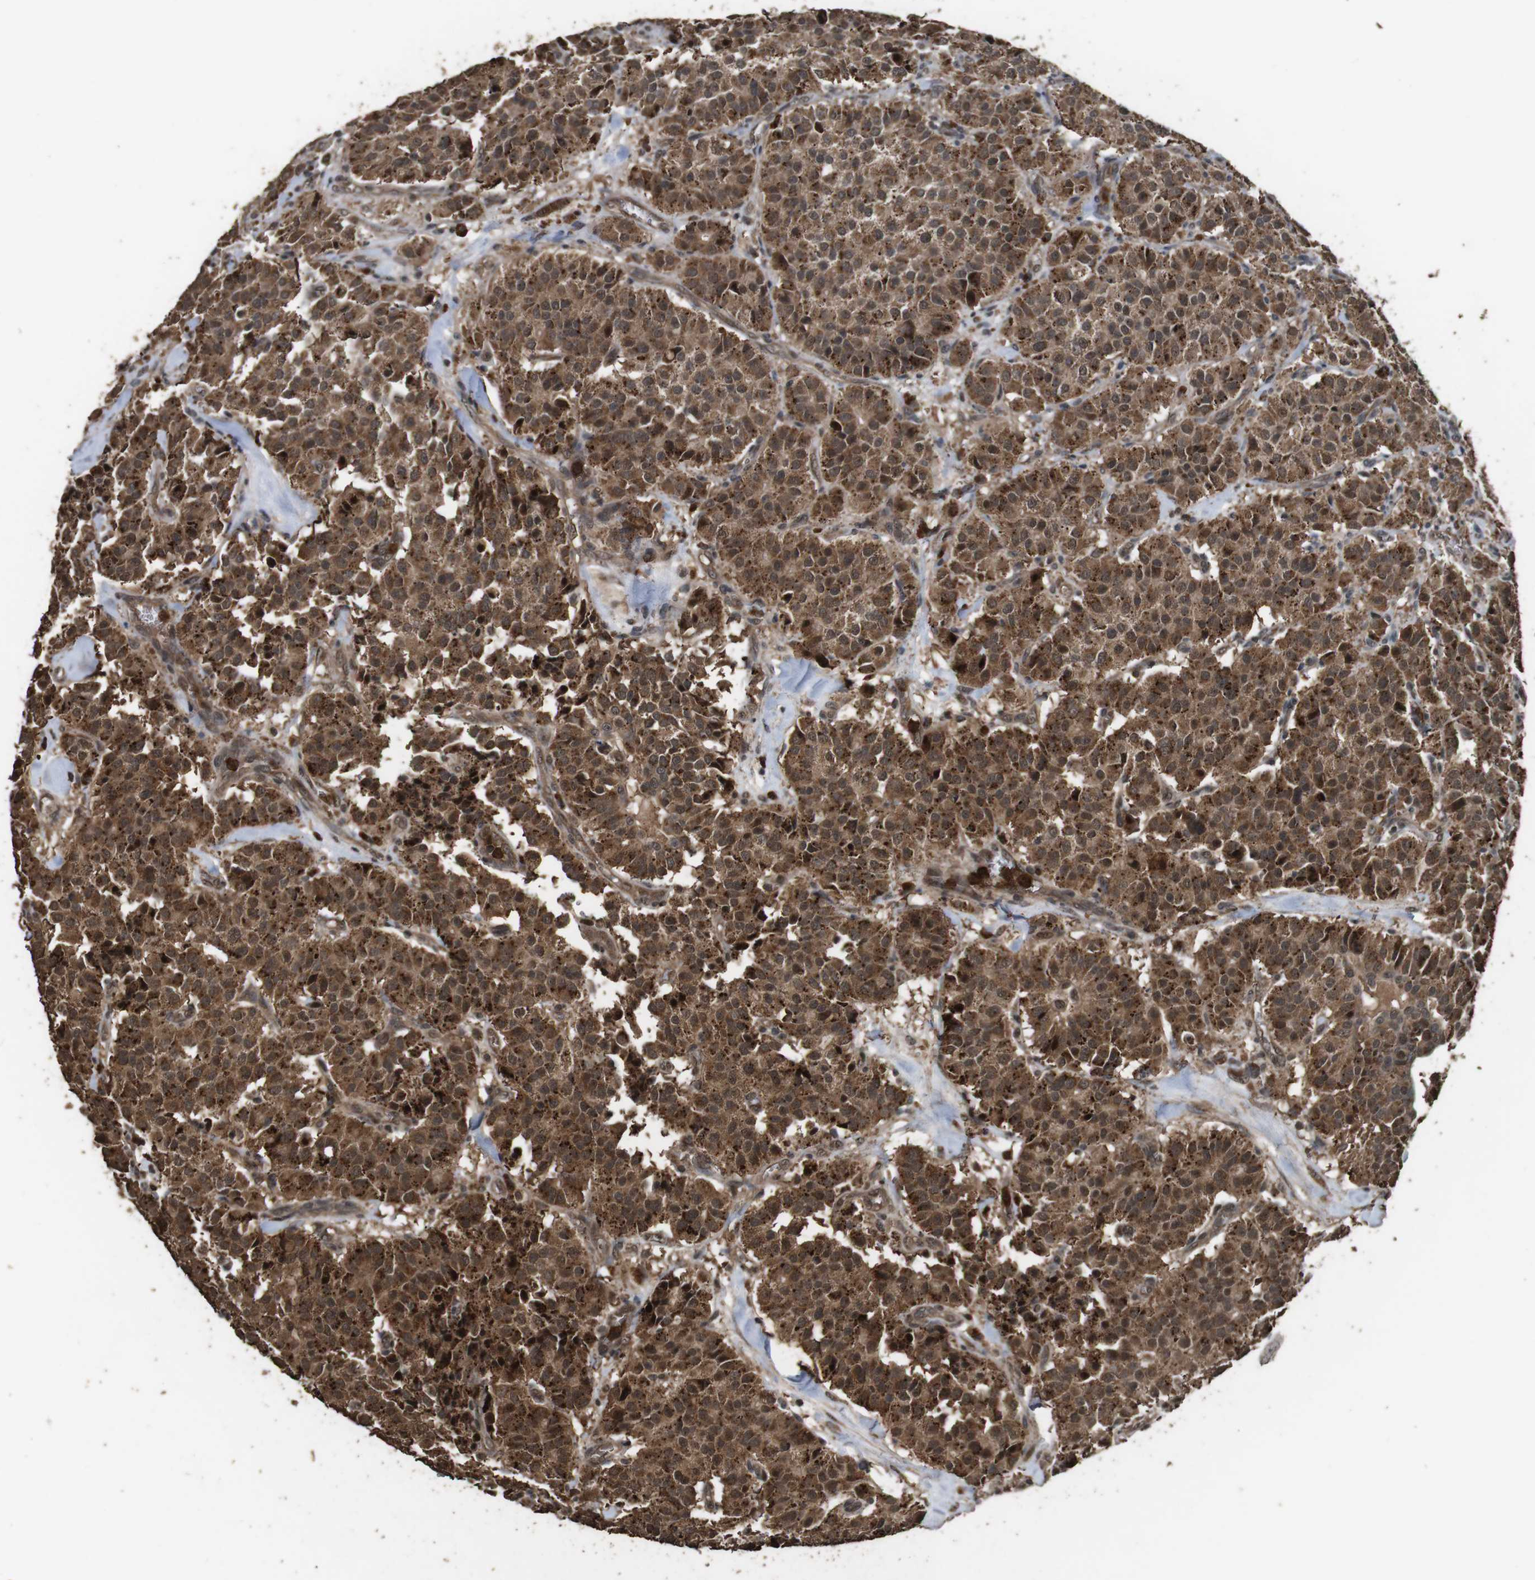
{"staining": {"intensity": "strong", "quantity": ">75%", "location": "cytoplasmic/membranous"}, "tissue": "carcinoid", "cell_type": "Tumor cells", "image_type": "cancer", "snomed": [{"axis": "morphology", "description": "Carcinoid, malignant, NOS"}, {"axis": "topography", "description": "Lung"}], "caption": "IHC image of carcinoid stained for a protein (brown), which exhibits high levels of strong cytoplasmic/membranous staining in approximately >75% of tumor cells.", "gene": "RRAS2", "patient": {"sex": "male", "age": 30}}